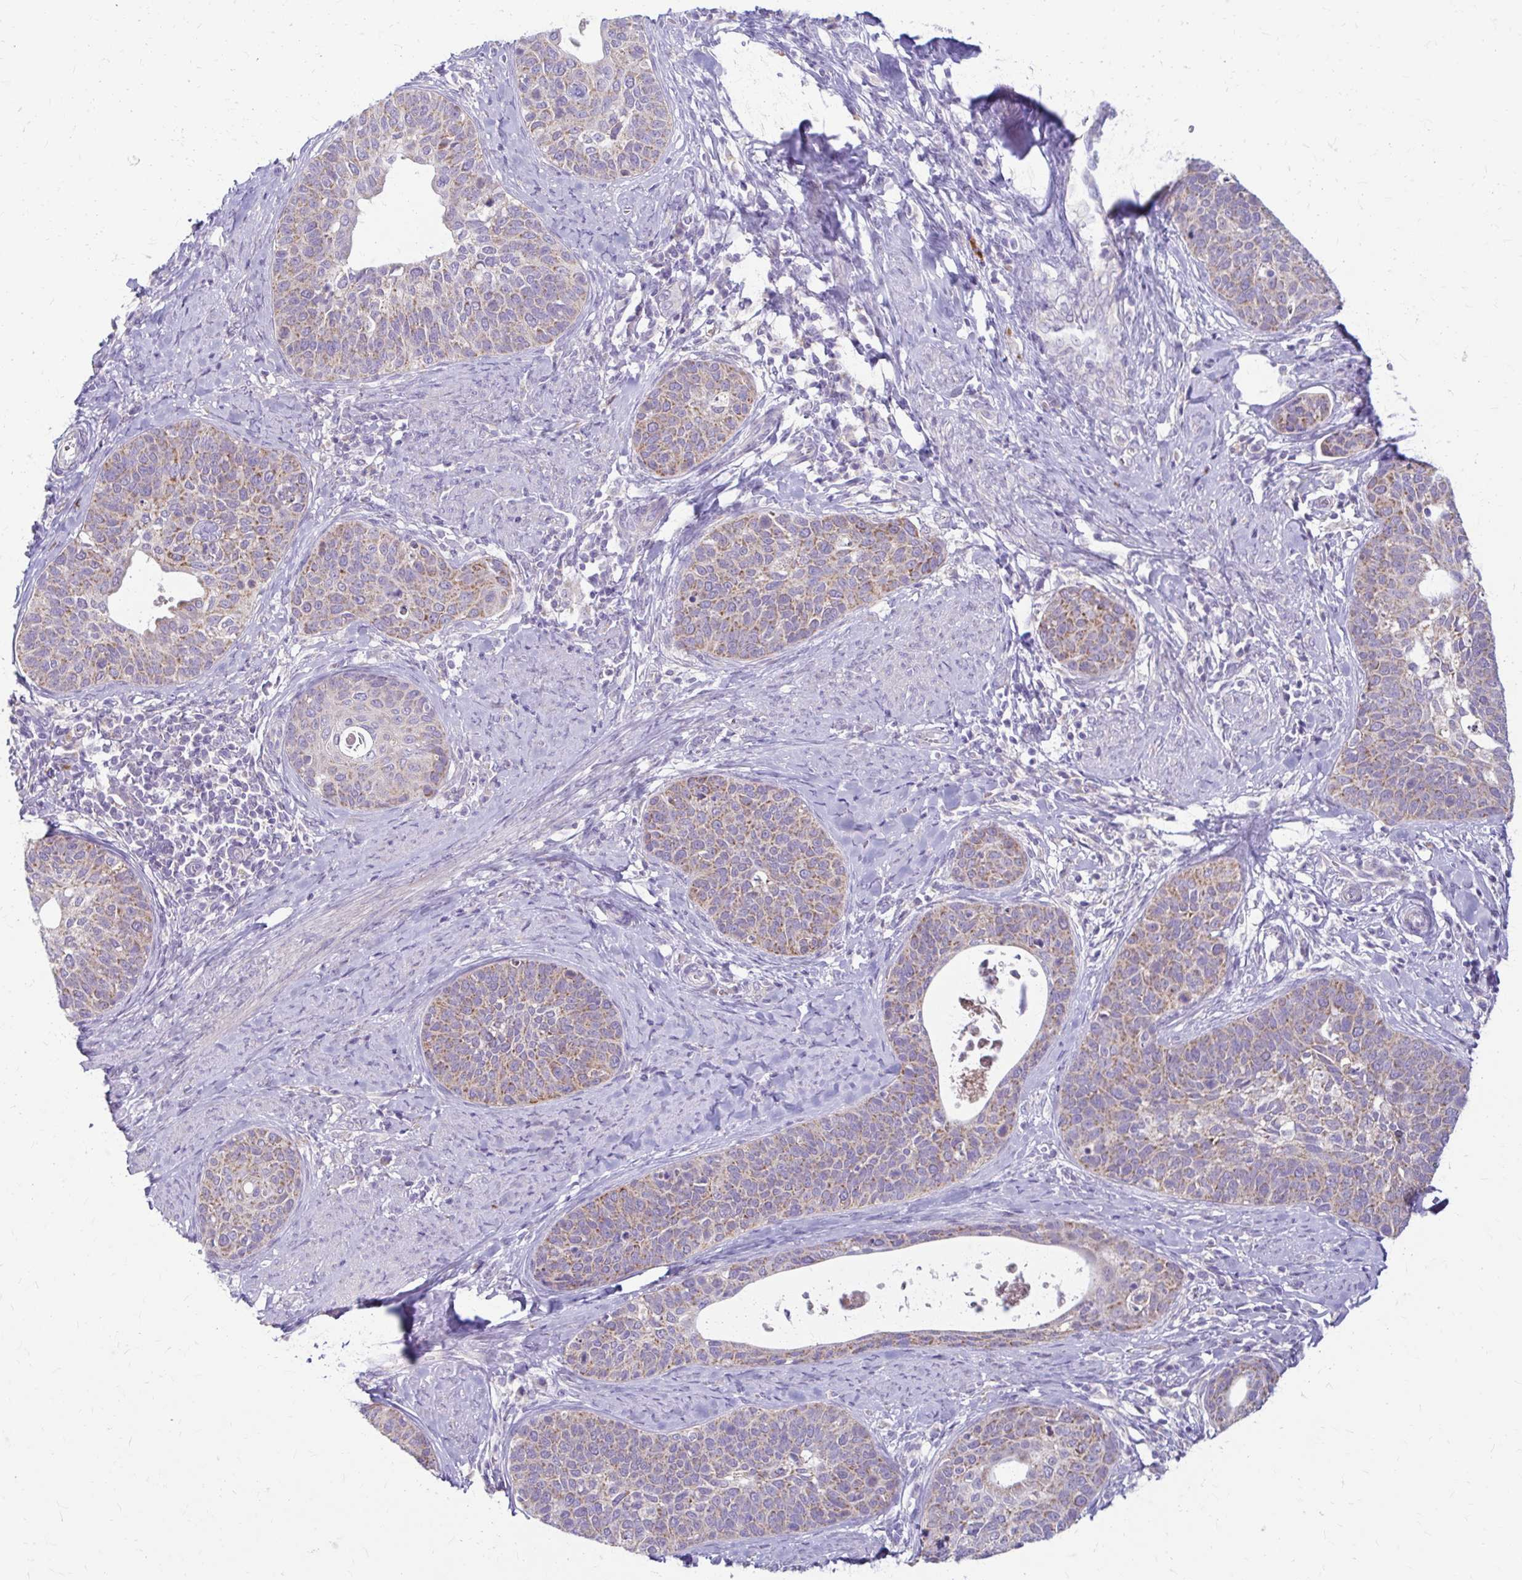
{"staining": {"intensity": "moderate", "quantity": "25%-75%", "location": "cytoplasmic/membranous"}, "tissue": "cervical cancer", "cell_type": "Tumor cells", "image_type": "cancer", "snomed": [{"axis": "morphology", "description": "Squamous cell carcinoma, NOS"}, {"axis": "topography", "description": "Cervix"}], "caption": "Human squamous cell carcinoma (cervical) stained for a protein (brown) exhibits moderate cytoplasmic/membranous positive positivity in approximately 25%-75% of tumor cells.", "gene": "SAMD13", "patient": {"sex": "female", "age": 69}}